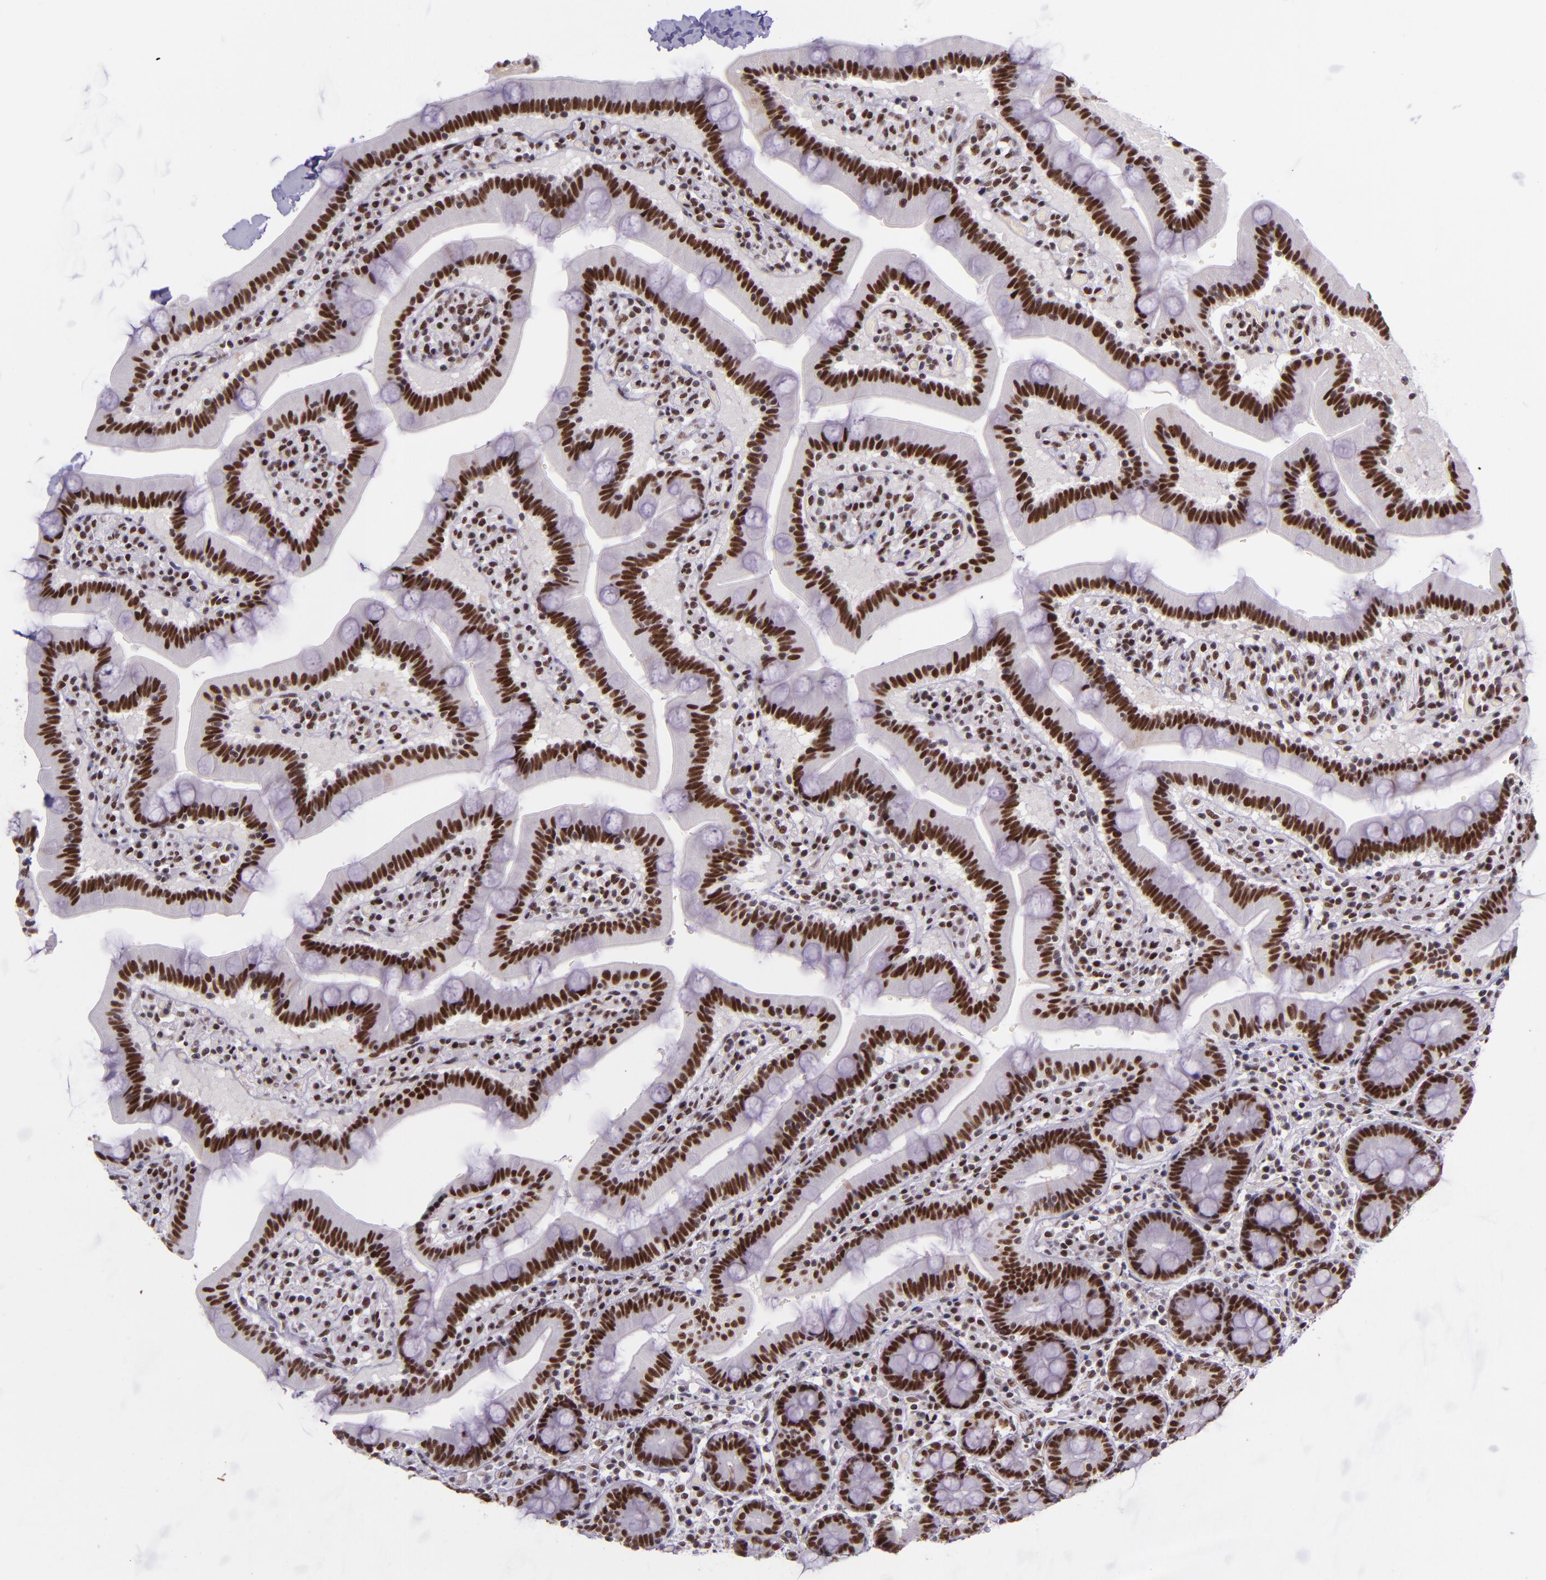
{"staining": {"intensity": "strong", "quantity": ">75%", "location": "nuclear"}, "tissue": "duodenum", "cell_type": "Glandular cells", "image_type": "normal", "snomed": [{"axis": "morphology", "description": "Normal tissue, NOS"}, {"axis": "topography", "description": "Duodenum"}], "caption": "Immunohistochemical staining of normal human duodenum reveals >75% levels of strong nuclear protein expression in approximately >75% of glandular cells. (DAB (3,3'-diaminobenzidine) IHC with brightfield microscopy, high magnification).", "gene": "GPKOW", "patient": {"sex": "male", "age": 66}}